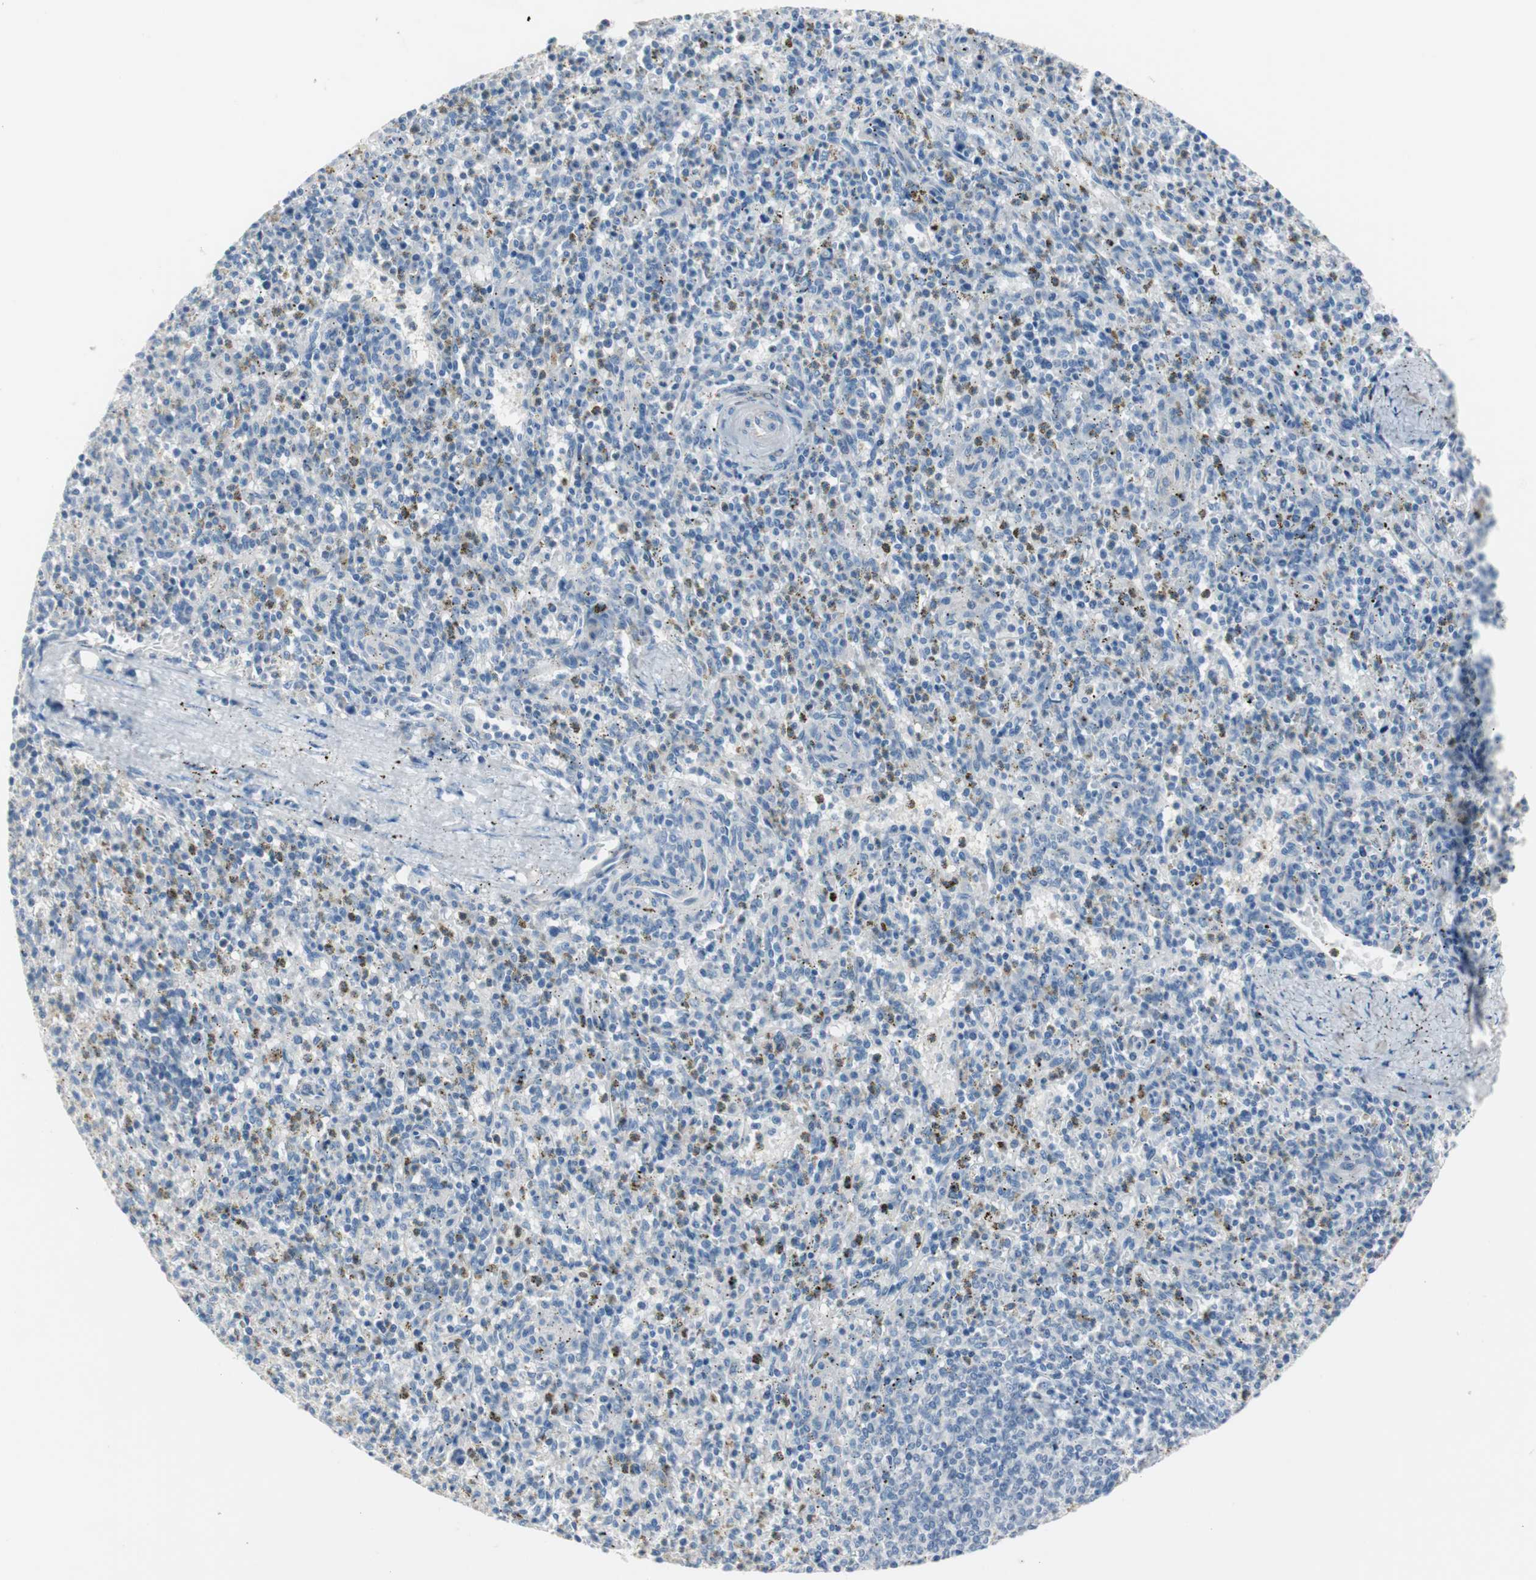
{"staining": {"intensity": "moderate", "quantity": "<25%", "location": "cytoplasmic/membranous"}, "tissue": "spleen", "cell_type": "Cells in red pulp", "image_type": "normal", "snomed": [{"axis": "morphology", "description": "Normal tissue, NOS"}, {"axis": "topography", "description": "Spleen"}], "caption": "Immunohistochemistry histopathology image of benign spleen: human spleen stained using IHC shows low levels of moderate protein expression localized specifically in the cytoplasmic/membranous of cells in red pulp, appearing as a cytoplasmic/membranous brown color.", "gene": "ULBP1", "patient": {"sex": "male", "age": 72}}